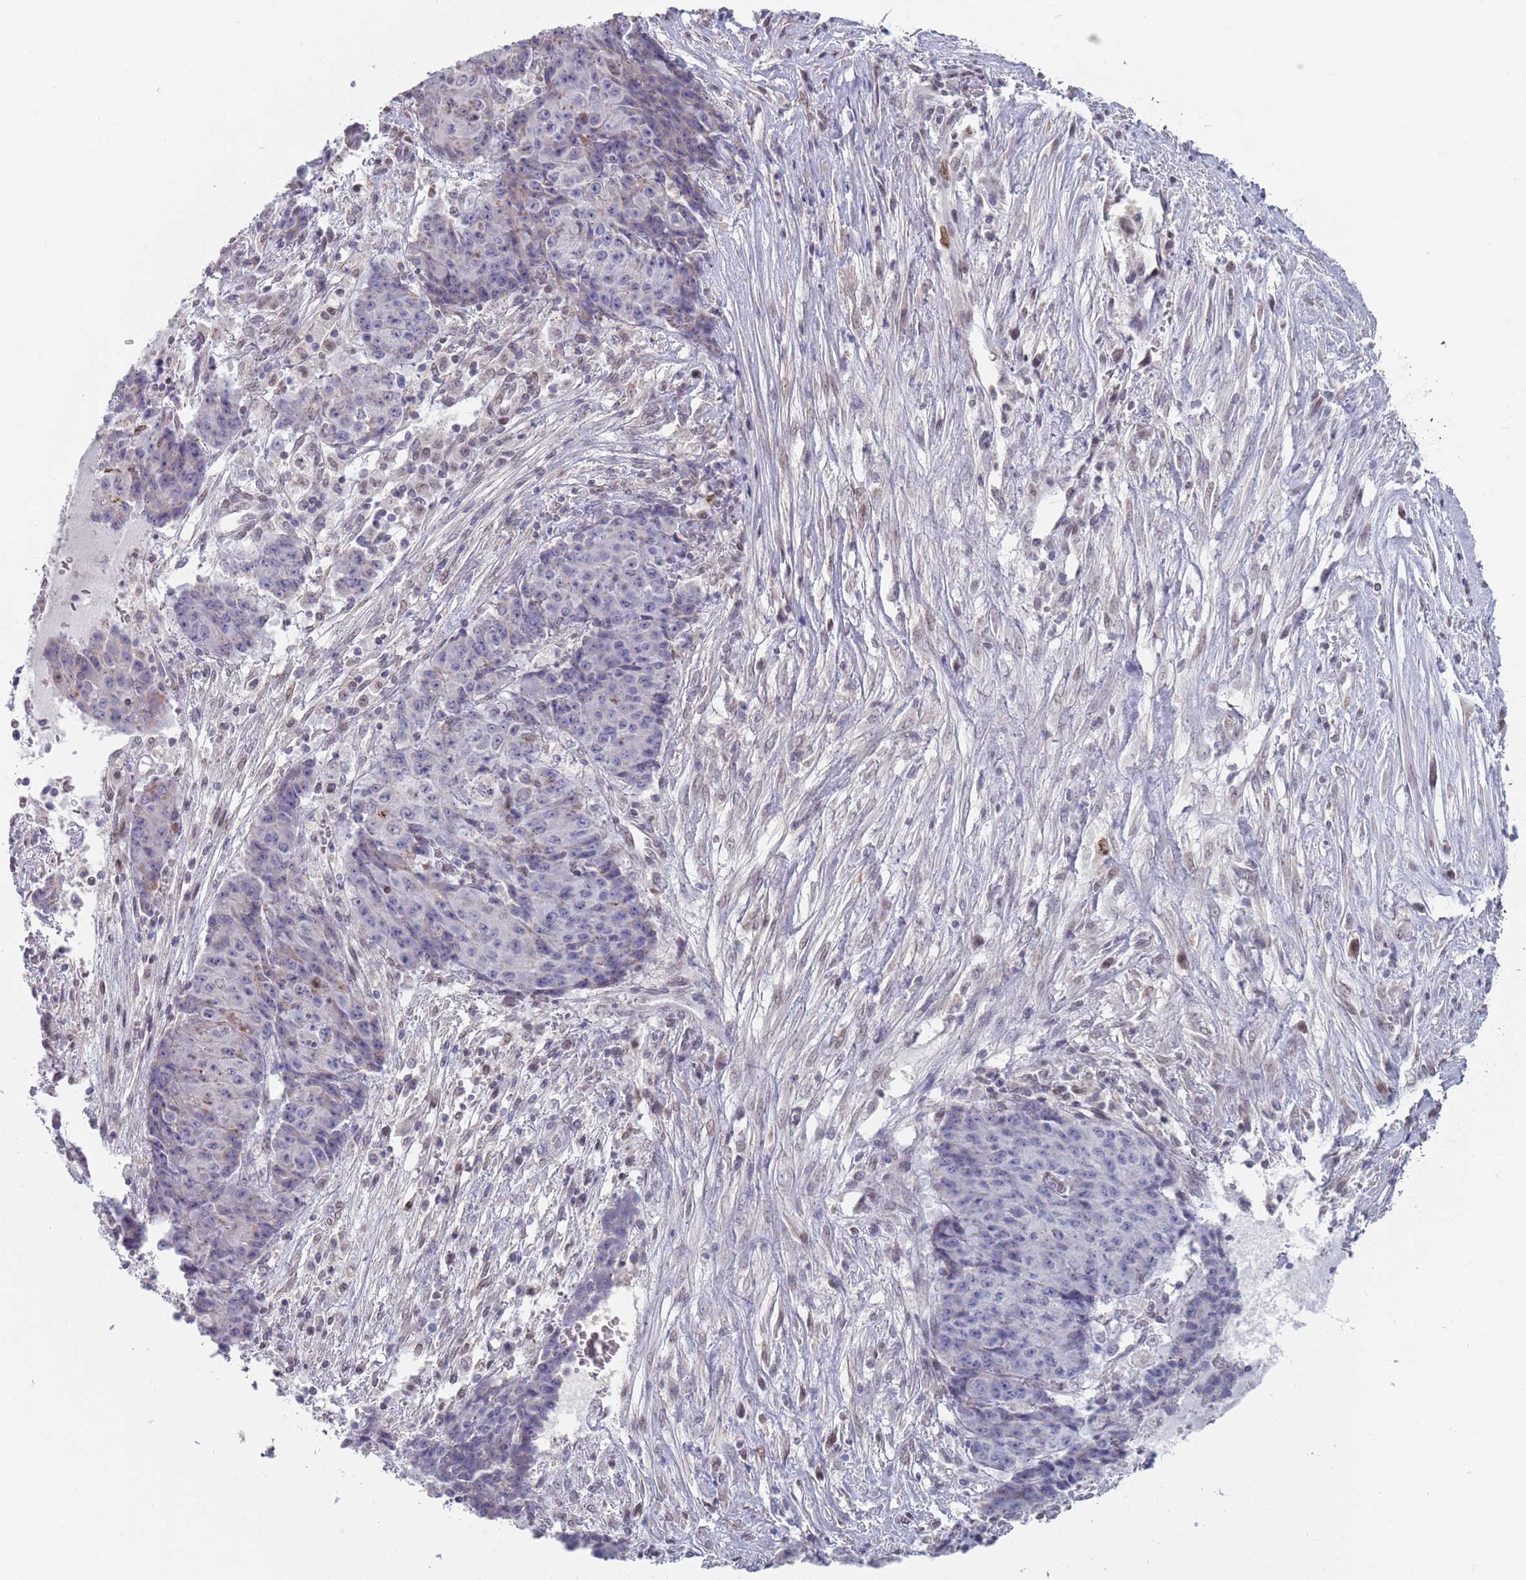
{"staining": {"intensity": "negative", "quantity": "none", "location": "none"}, "tissue": "ovarian cancer", "cell_type": "Tumor cells", "image_type": "cancer", "snomed": [{"axis": "morphology", "description": "Carcinoma, endometroid"}, {"axis": "topography", "description": "Ovary"}], "caption": "This is an IHC photomicrograph of ovarian endometroid carcinoma. There is no positivity in tumor cells.", "gene": "MFSD12", "patient": {"sex": "female", "age": 42}}